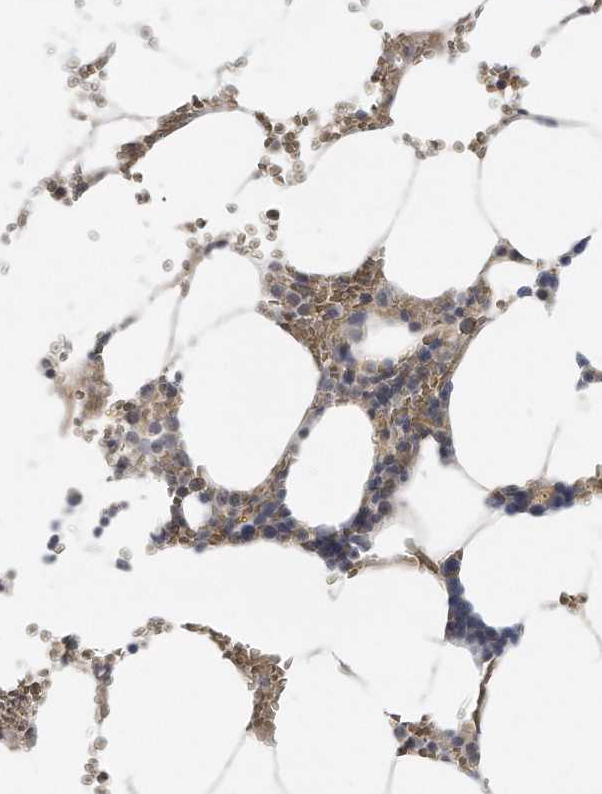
{"staining": {"intensity": "weak", "quantity": "<25%", "location": "cytoplasmic/membranous"}, "tissue": "bone marrow", "cell_type": "Hematopoietic cells", "image_type": "normal", "snomed": [{"axis": "morphology", "description": "Normal tissue, NOS"}, {"axis": "topography", "description": "Bone marrow"}], "caption": "Immunohistochemical staining of unremarkable human bone marrow demonstrates no significant staining in hematopoietic cells.", "gene": "DDX43", "patient": {"sex": "male", "age": 70}}